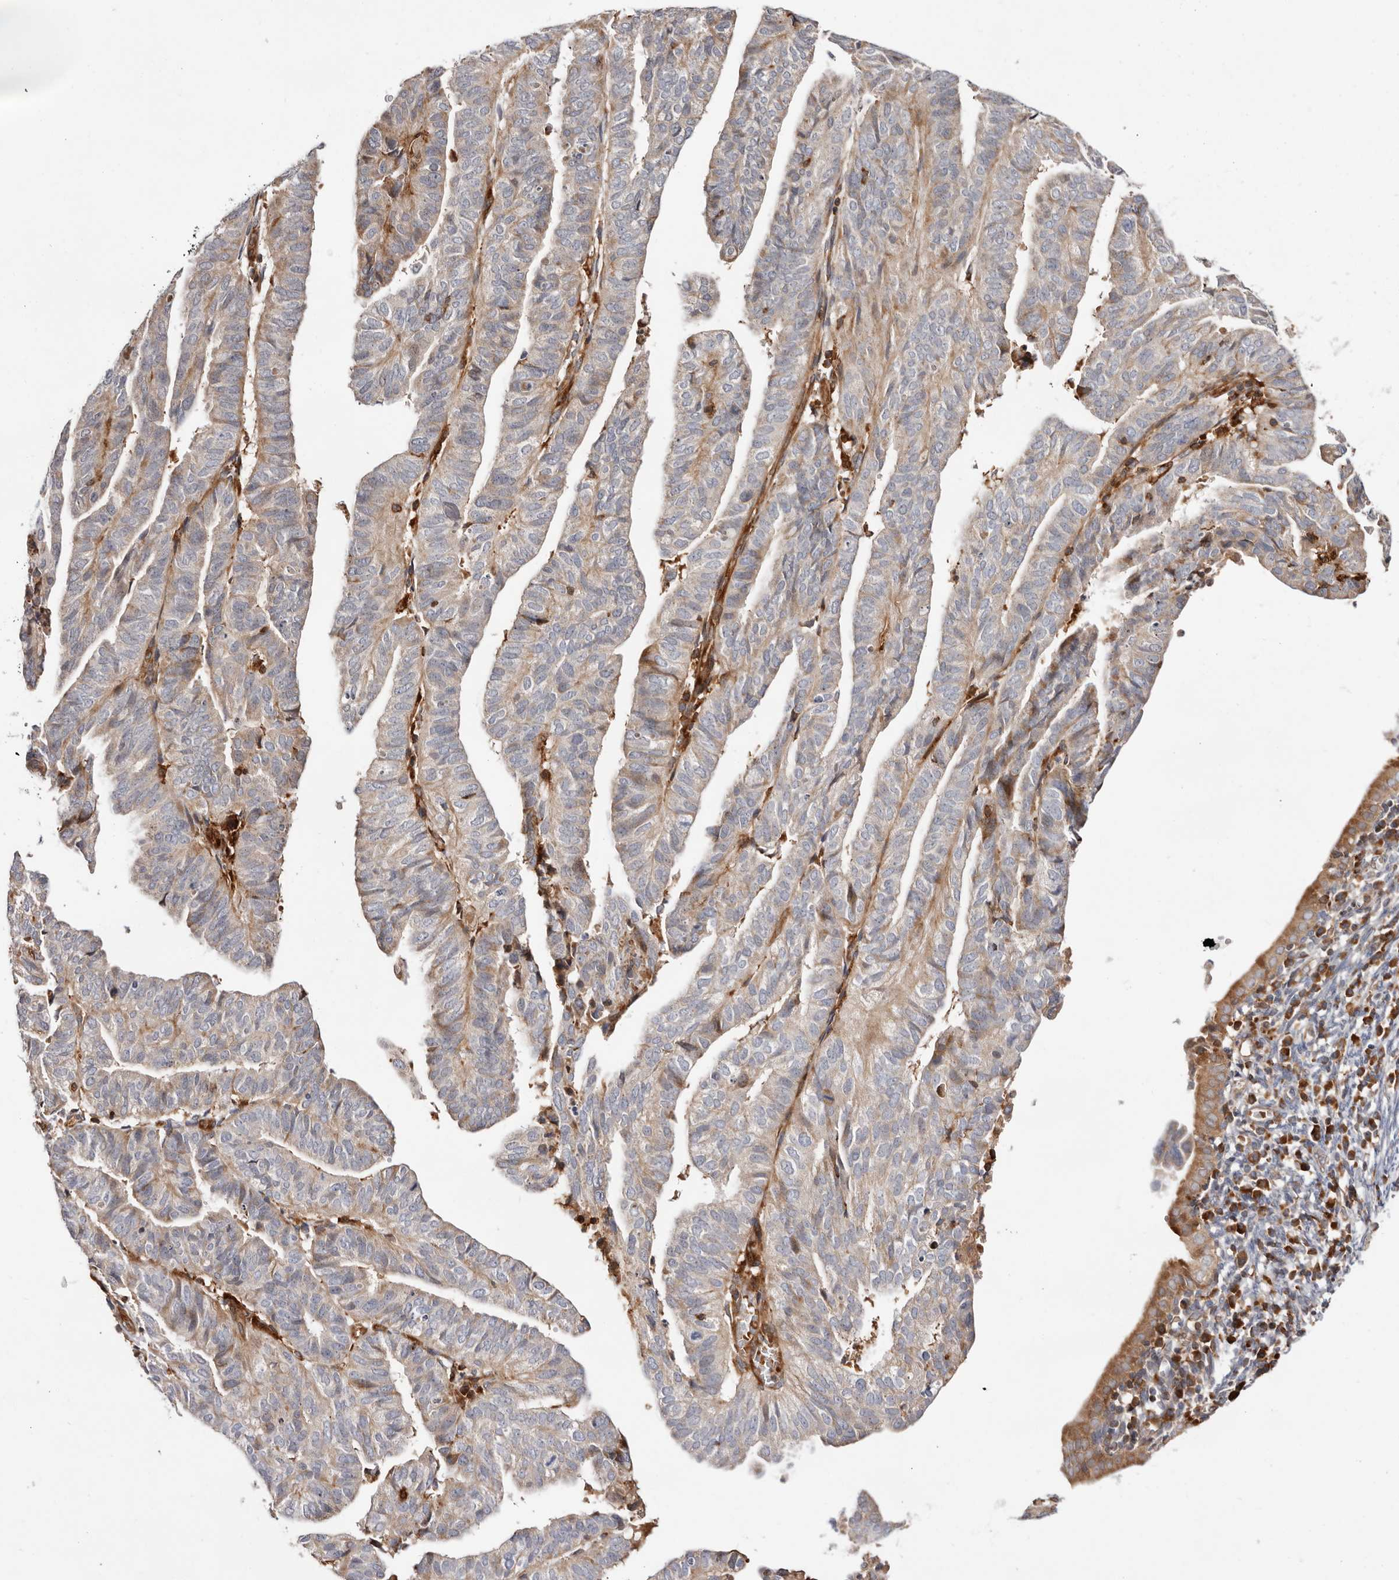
{"staining": {"intensity": "moderate", "quantity": "<25%", "location": "cytoplasmic/membranous"}, "tissue": "endometrial cancer", "cell_type": "Tumor cells", "image_type": "cancer", "snomed": [{"axis": "morphology", "description": "Adenocarcinoma, NOS"}, {"axis": "topography", "description": "Uterus"}], "caption": "Protein expression analysis of endometrial cancer (adenocarcinoma) displays moderate cytoplasmic/membranous expression in approximately <25% of tumor cells.", "gene": "RNF213", "patient": {"sex": "female", "age": 77}}